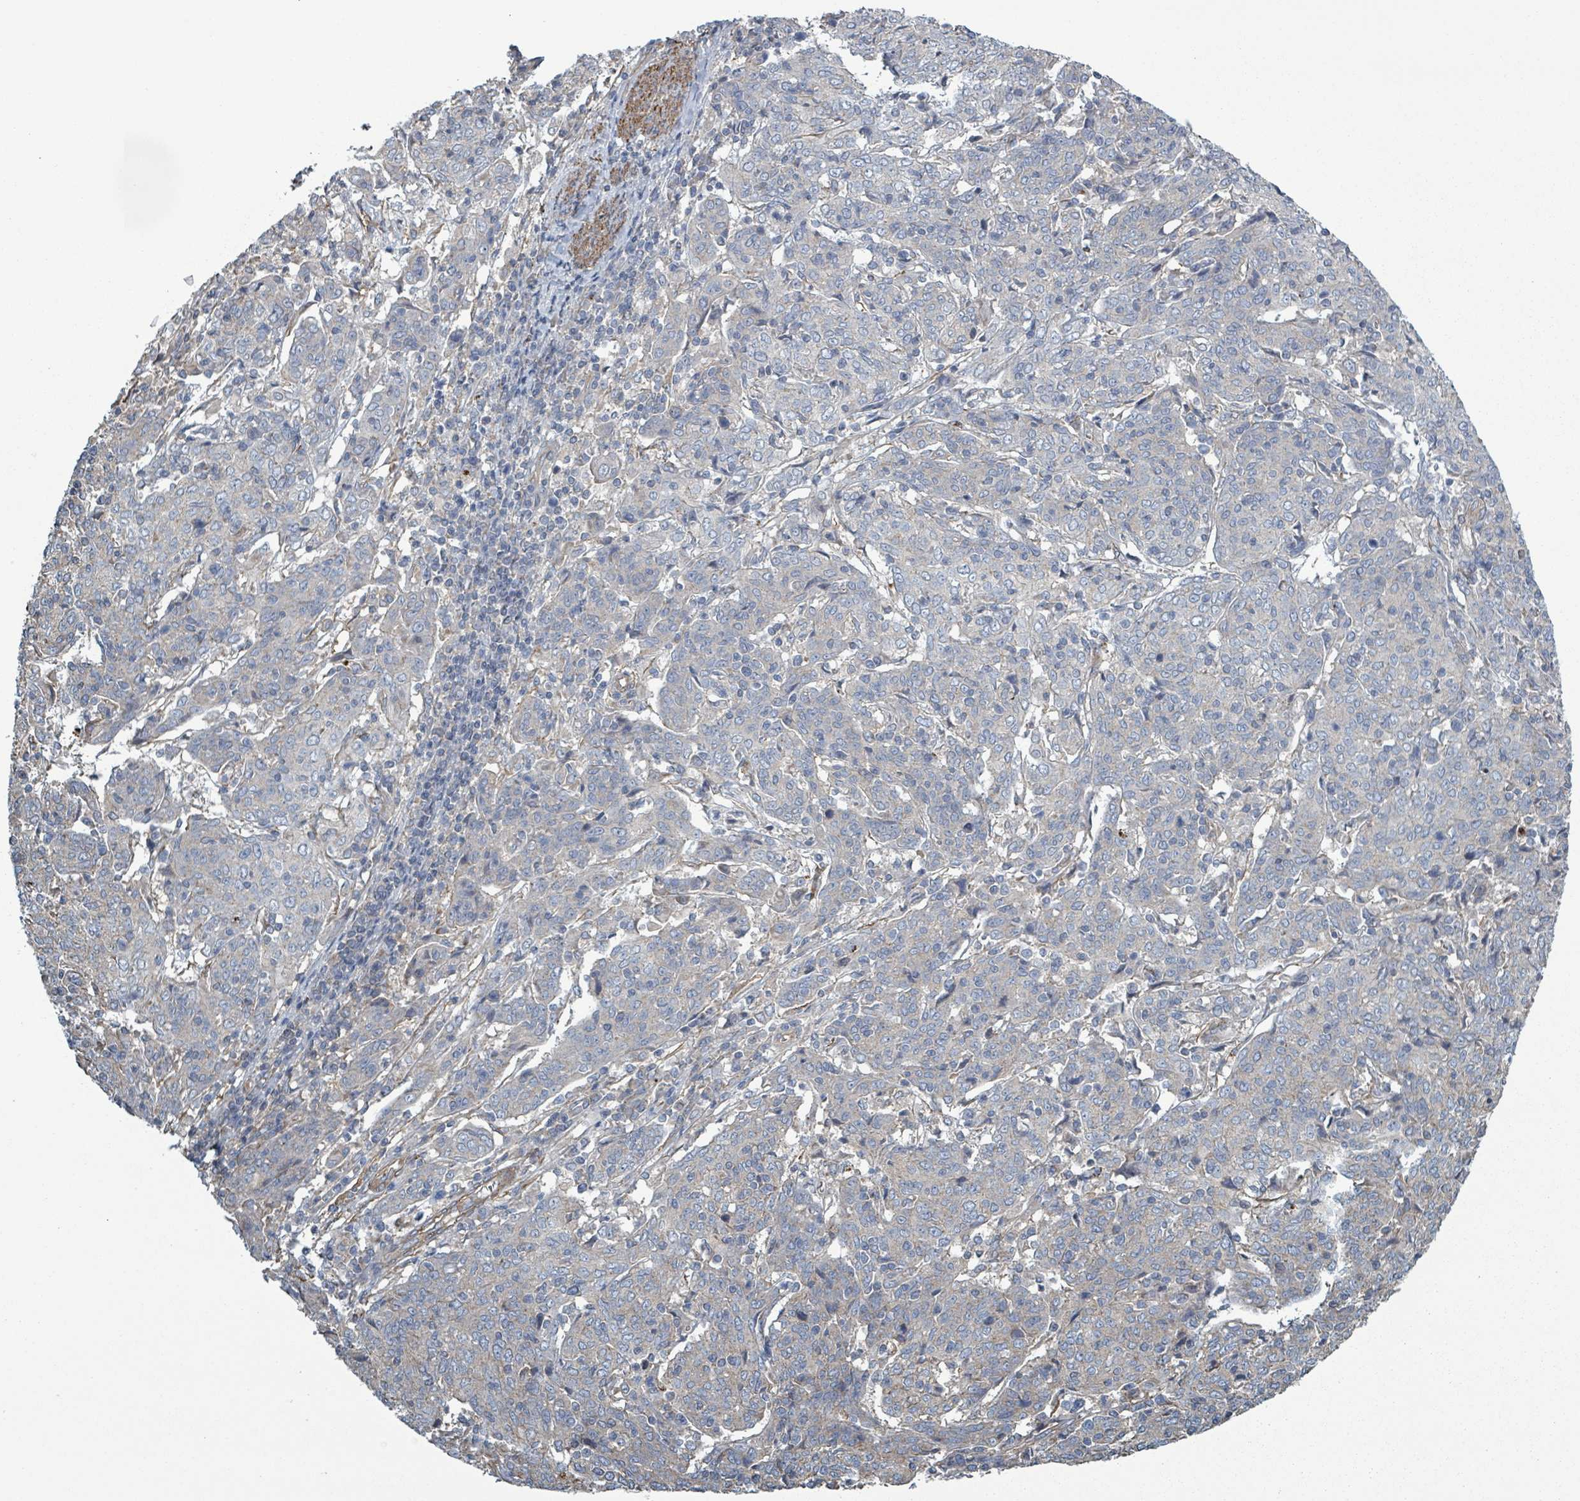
{"staining": {"intensity": "negative", "quantity": "none", "location": "none"}, "tissue": "cervical cancer", "cell_type": "Tumor cells", "image_type": "cancer", "snomed": [{"axis": "morphology", "description": "Squamous cell carcinoma, NOS"}, {"axis": "topography", "description": "Cervix"}], "caption": "Tumor cells show no significant protein expression in cervical cancer.", "gene": "ADCK1", "patient": {"sex": "female", "age": 67}}